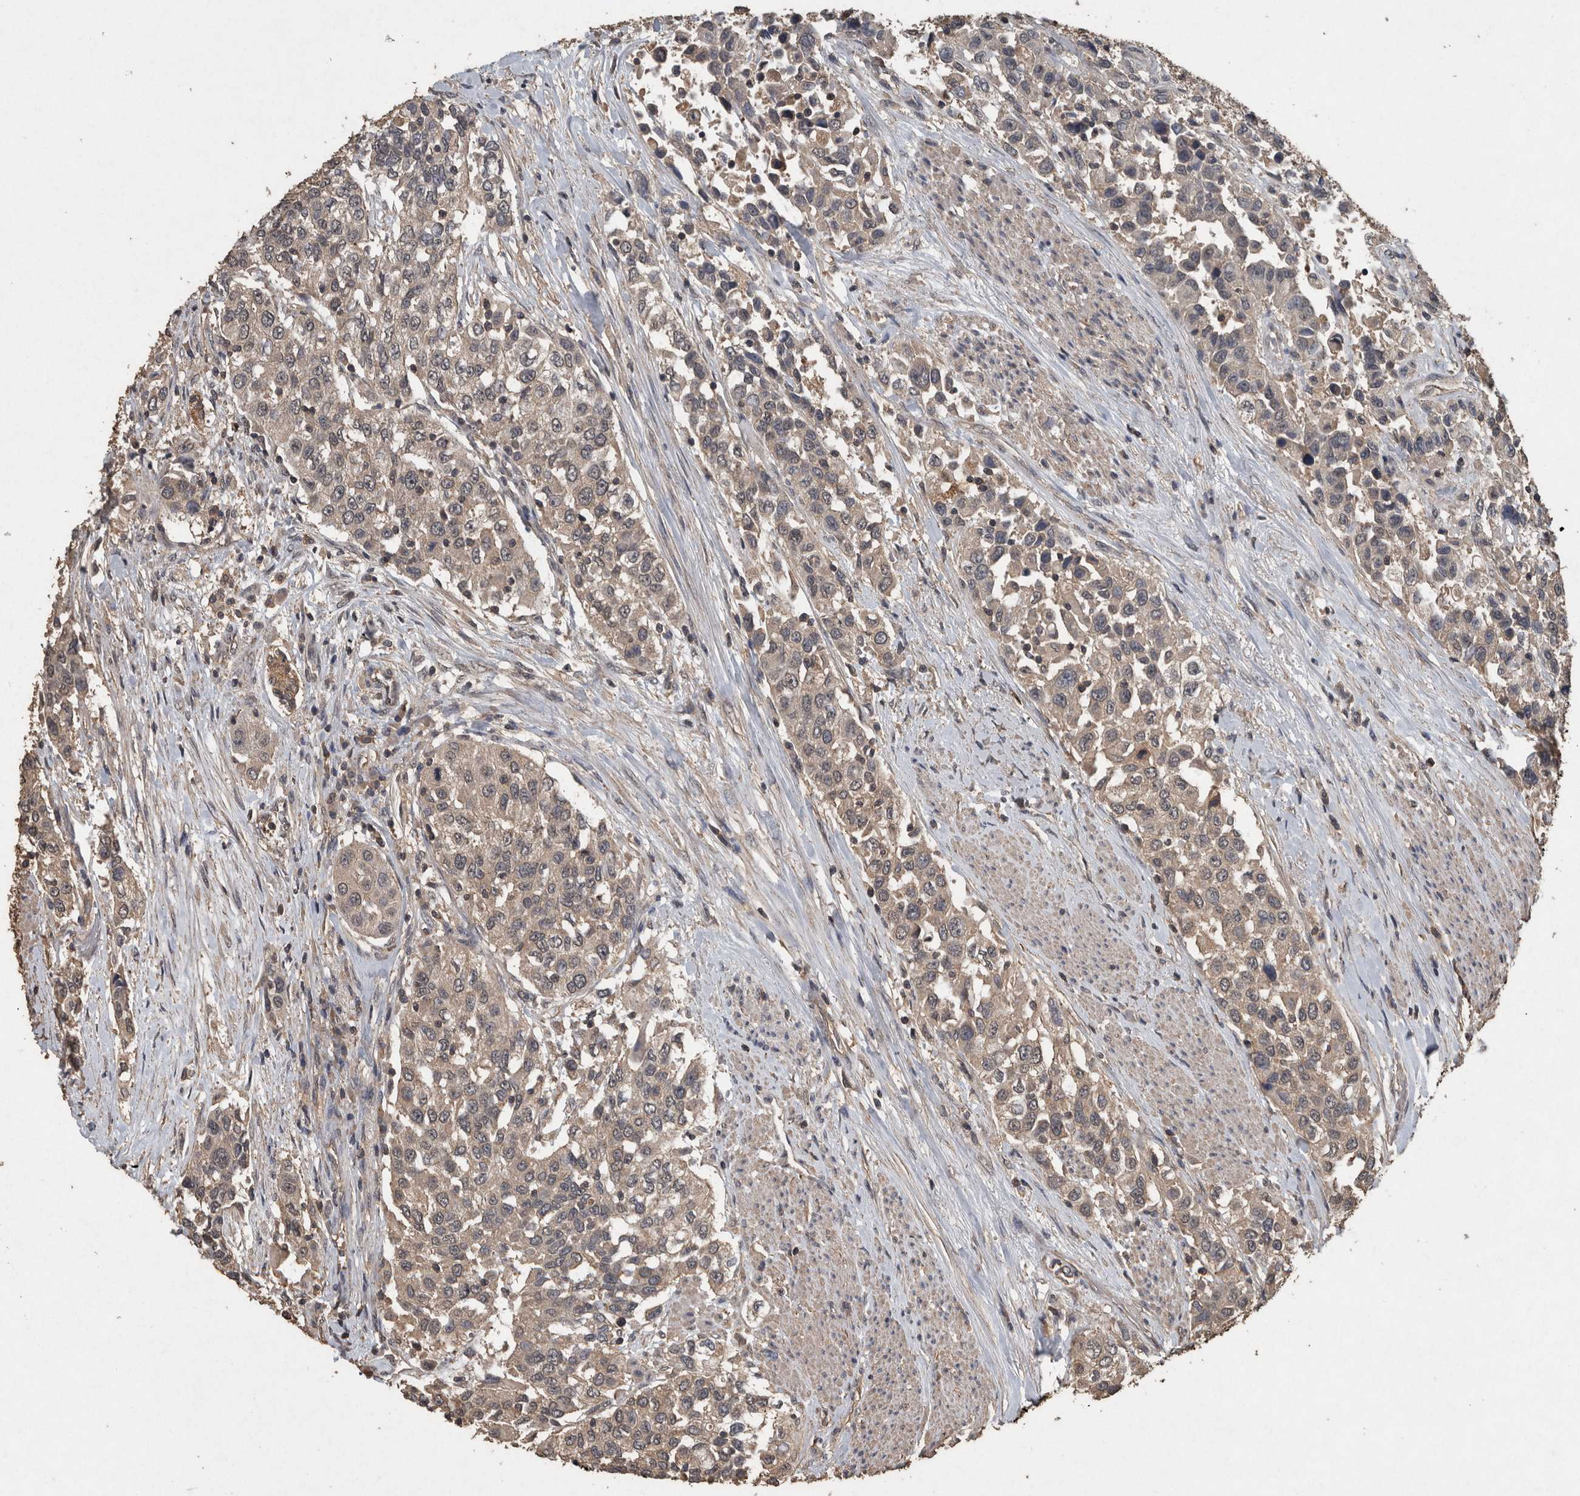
{"staining": {"intensity": "weak", "quantity": ">75%", "location": "cytoplasmic/membranous"}, "tissue": "urothelial cancer", "cell_type": "Tumor cells", "image_type": "cancer", "snomed": [{"axis": "morphology", "description": "Urothelial carcinoma, High grade"}, {"axis": "topography", "description": "Urinary bladder"}], "caption": "Protein expression analysis of human urothelial cancer reveals weak cytoplasmic/membranous positivity in approximately >75% of tumor cells.", "gene": "FGFRL1", "patient": {"sex": "female", "age": 80}}